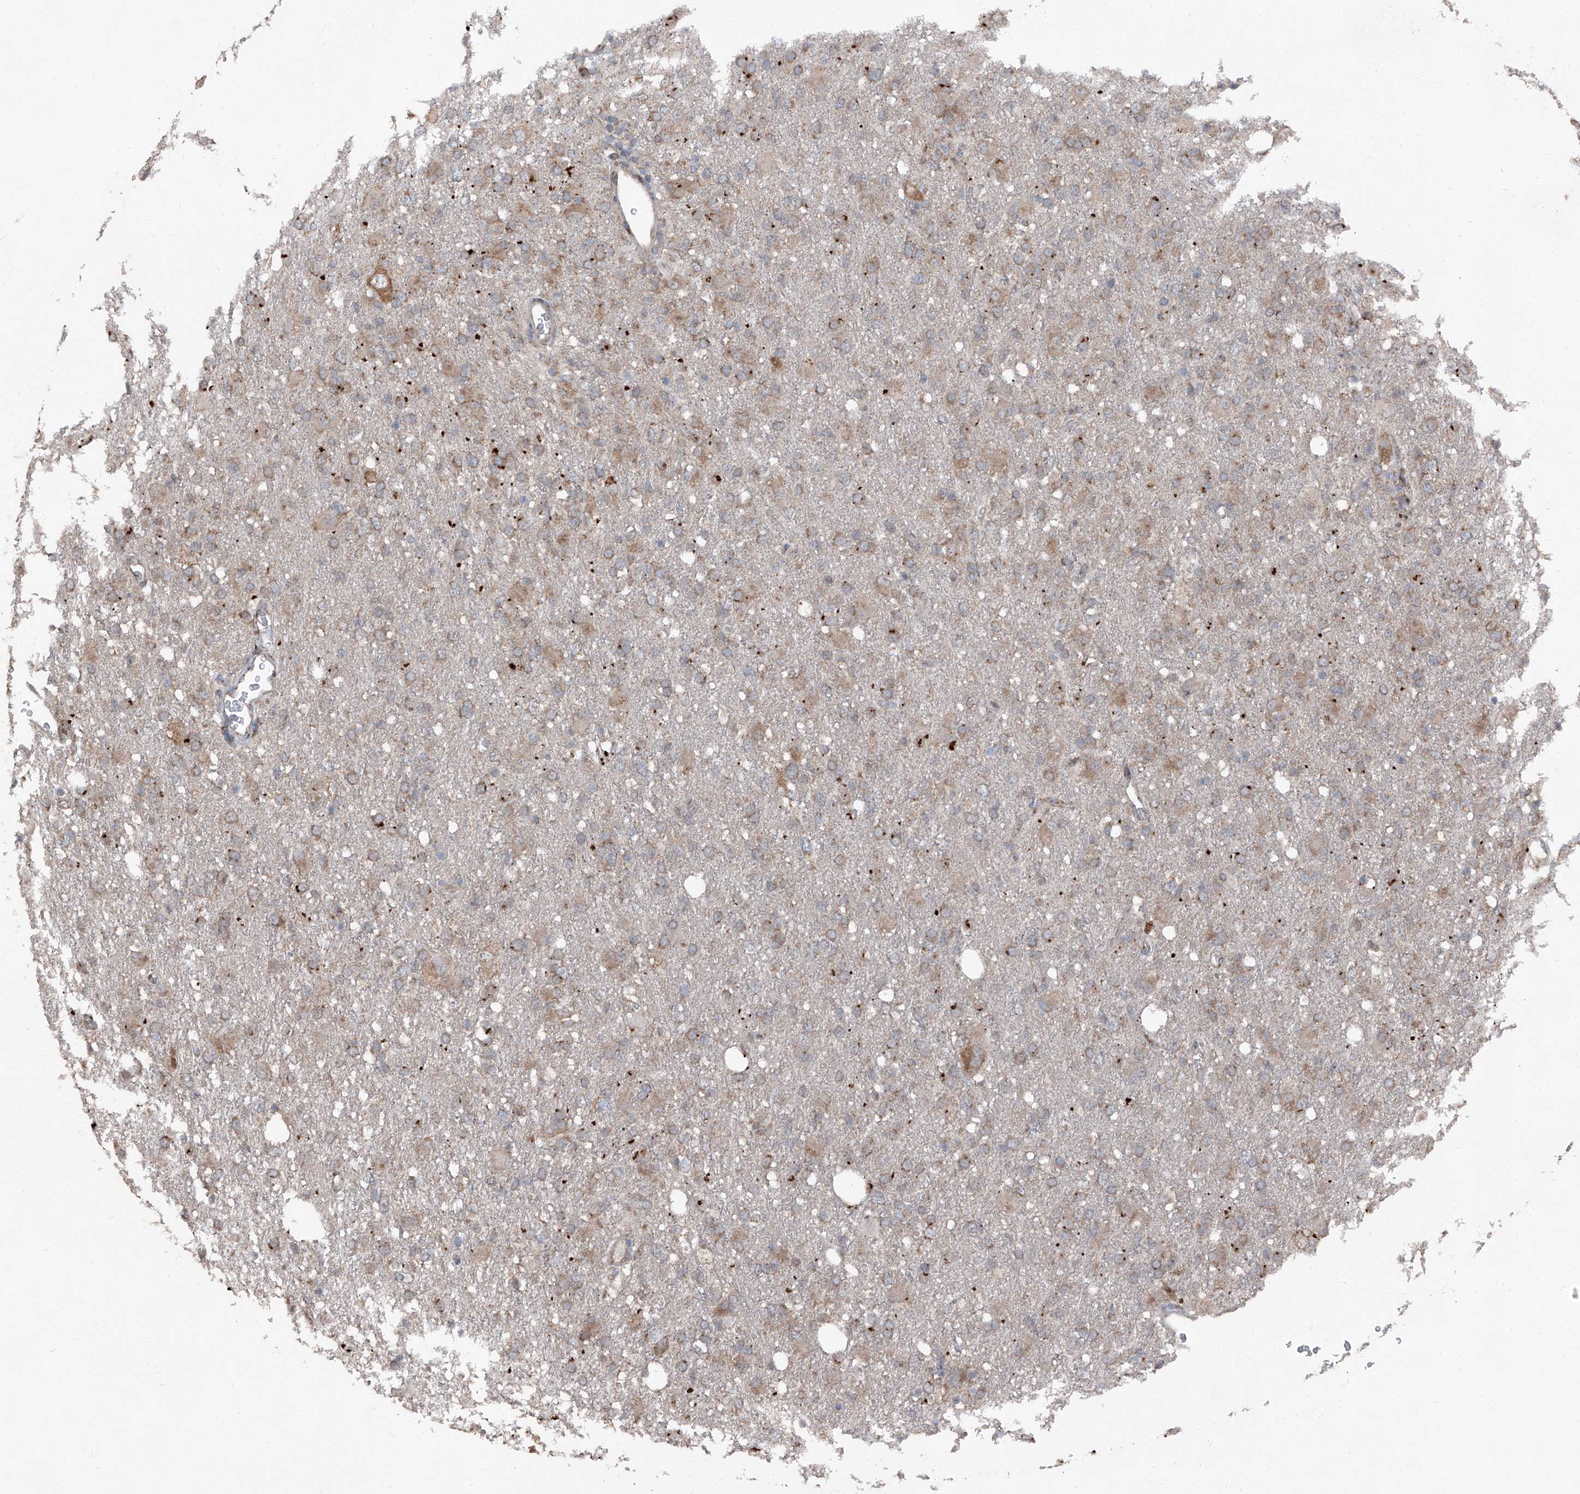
{"staining": {"intensity": "moderate", "quantity": "<25%", "location": "cytoplasmic/membranous"}, "tissue": "glioma", "cell_type": "Tumor cells", "image_type": "cancer", "snomed": [{"axis": "morphology", "description": "Glioma, malignant, High grade"}, {"axis": "topography", "description": "Brain"}], "caption": "Malignant glioma (high-grade) stained with a protein marker reveals moderate staining in tumor cells.", "gene": "LIMK1", "patient": {"sex": "female", "age": 57}}